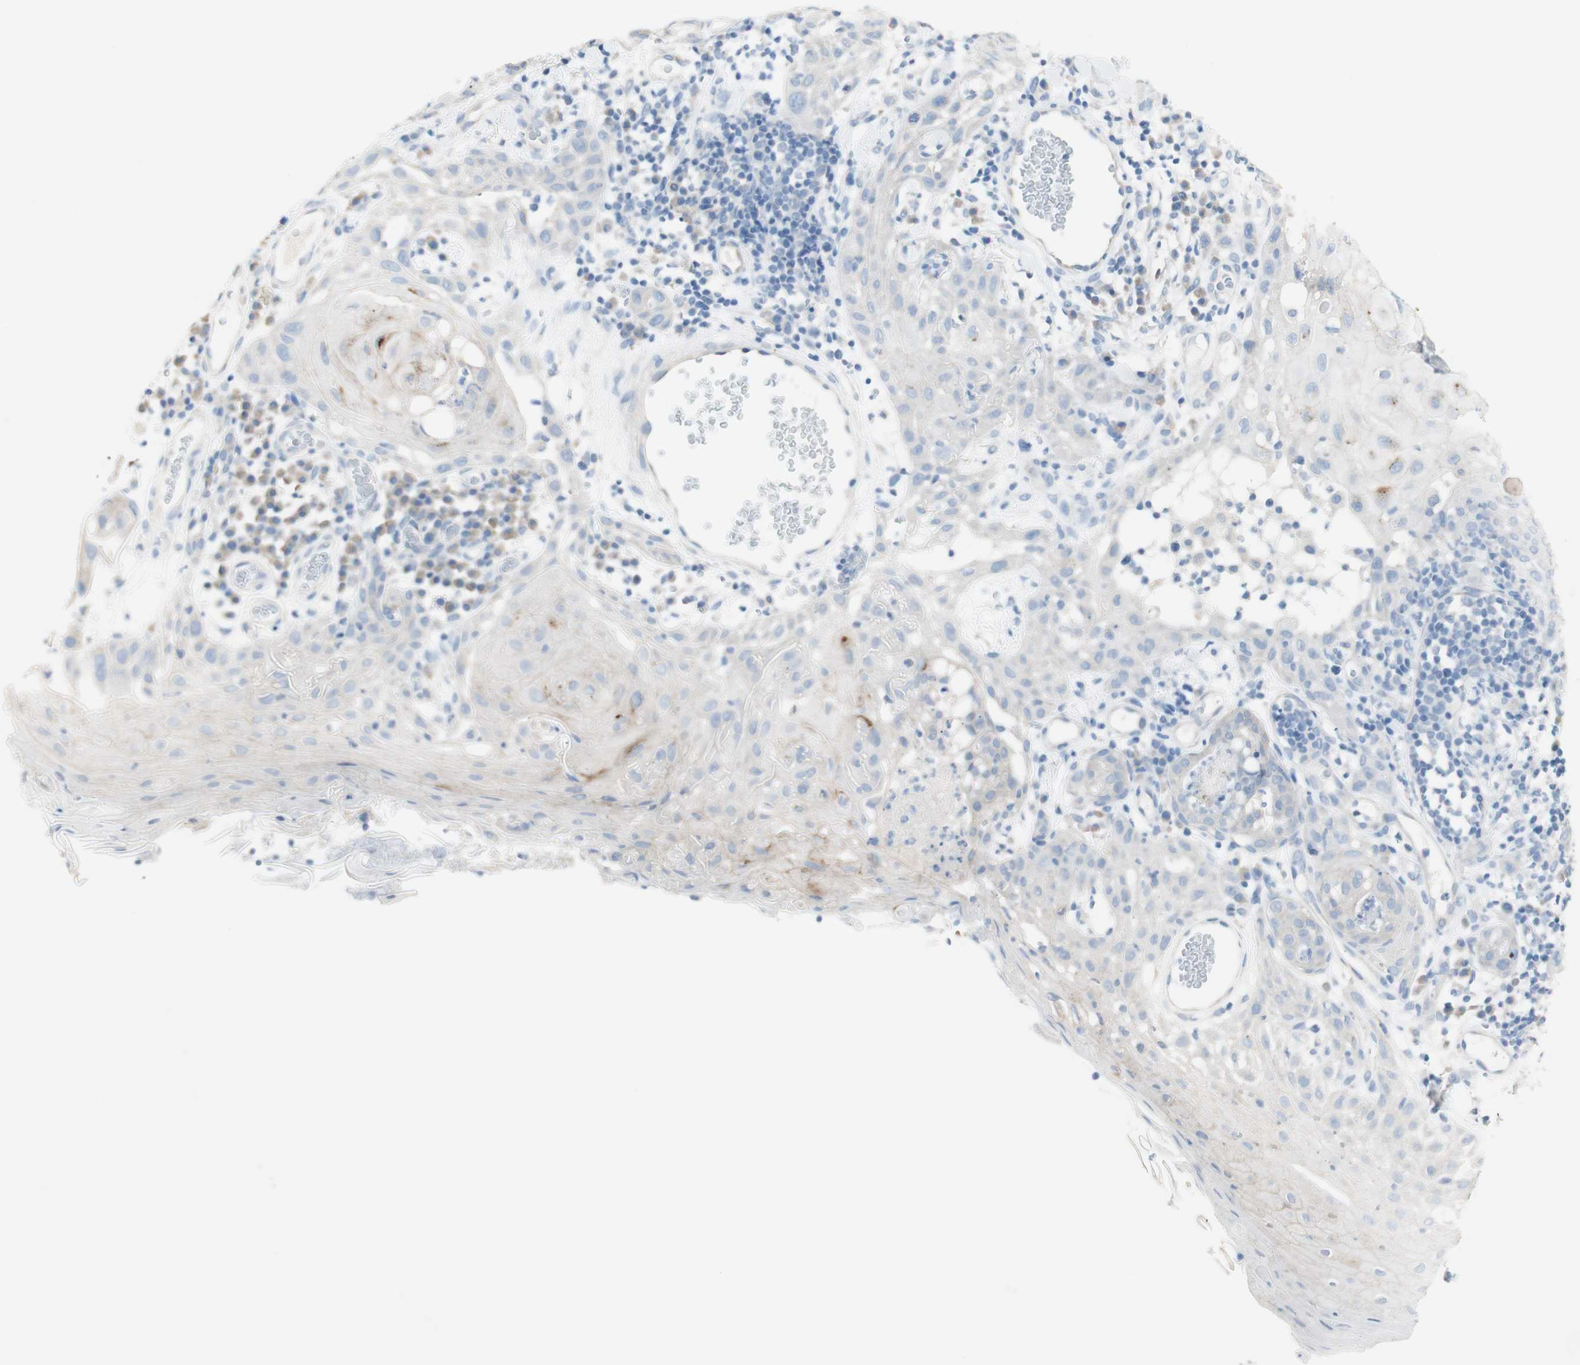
{"staining": {"intensity": "negative", "quantity": "none", "location": "none"}, "tissue": "skin cancer", "cell_type": "Tumor cells", "image_type": "cancer", "snomed": [{"axis": "morphology", "description": "Squamous cell carcinoma, NOS"}, {"axis": "topography", "description": "Skin"}], "caption": "Protein analysis of skin squamous cell carcinoma exhibits no significant positivity in tumor cells.", "gene": "ART3", "patient": {"sex": "male", "age": 24}}